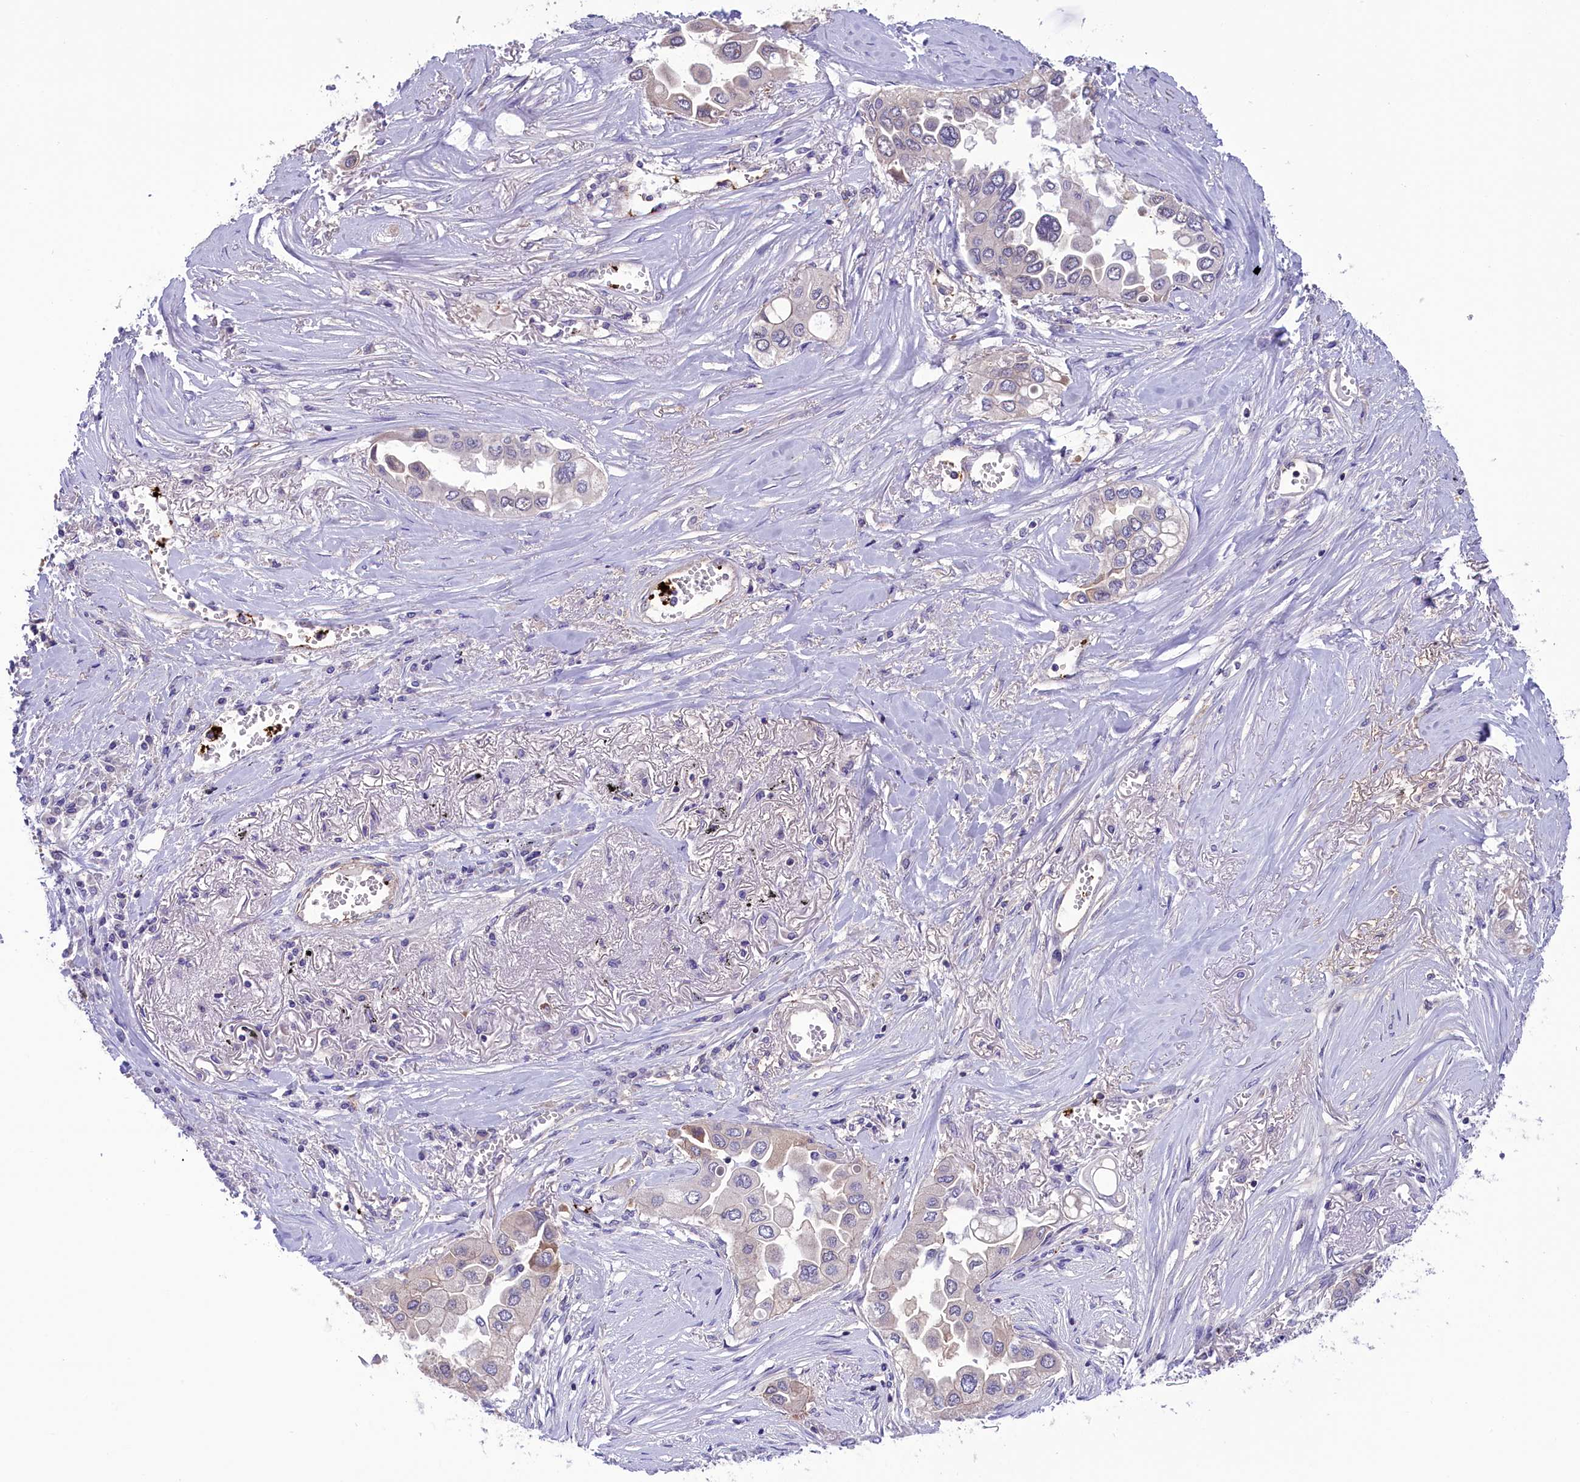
{"staining": {"intensity": "negative", "quantity": "none", "location": "none"}, "tissue": "lung cancer", "cell_type": "Tumor cells", "image_type": "cancer", "snomed": [{"axis": "morphology", "description": "Adenocarcinoma, NOS"}, {"axis": "topography", "description": "Lung"}], "caption": "The immunohistochemistry micrograph has no significant staining in tumor cells of lung cancer (adenocarcinoma) tissue.", "gene": "HEATR3", "patient": {"sex": "female", "age": 76}}